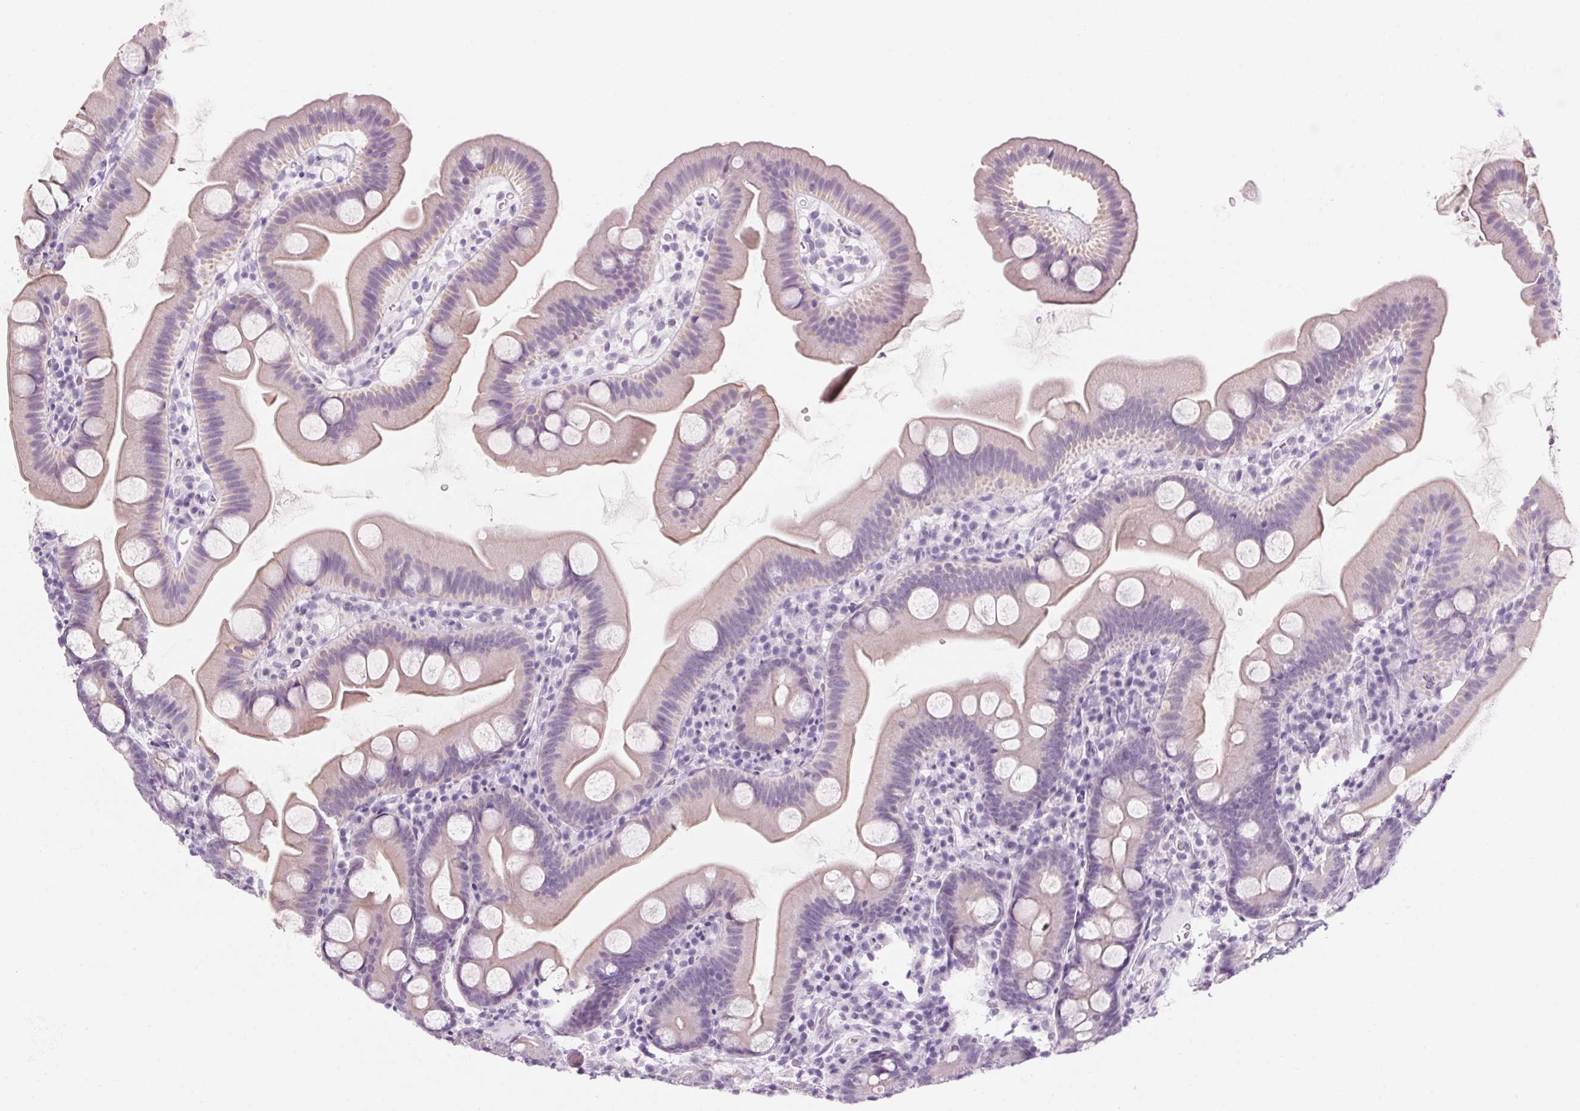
{"staining": {"intensity": "weak", "quantity": "<25%", "location": "cytoplasmic/membranous"}, "tissue": "small intestine", "cell_type": "Glandular cells", "image_type": "normal", "snomed": [{"axis": "morphology", "description": "Normal tissue, NOS"}, {"axis": "topography", "description": "Small intestine"}], "caption": "This is an IHC histopathology image of benign small intestine. There is no expression in glandular cells.", "gene": "RPTN", "patient": {"sex": "female", "age": 68}}